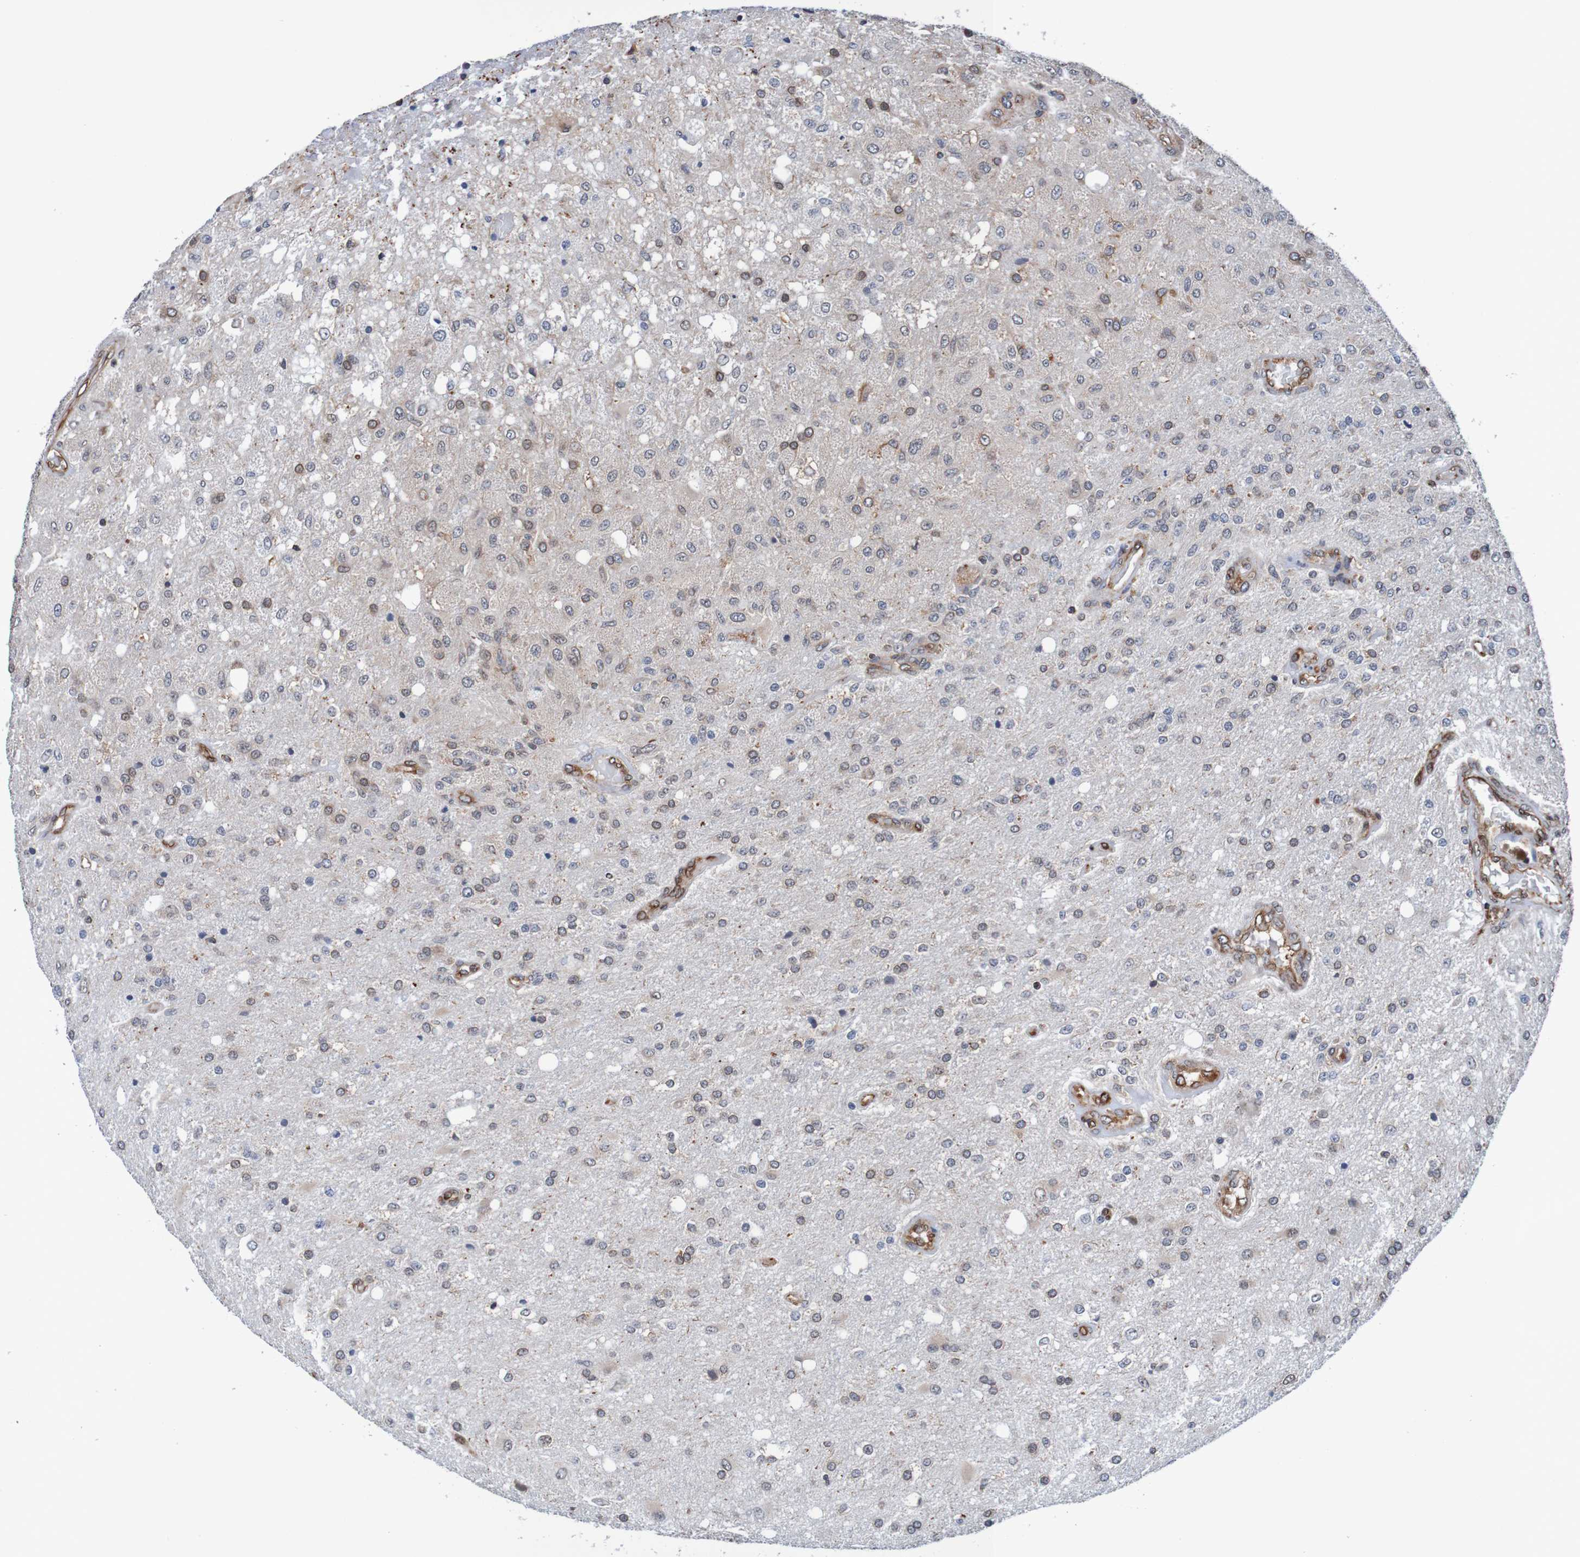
{"staining": {"intensity": "moderate", "quantity": "<25%", "location": "cytoplasmic/membranous,nuclear"}, "tissue": "glioma", "cell_type": "Tumor cells", "image_type": "cancer", "snomed": [{"axis": "morphology", "description": "Normal tissue, NOS"}, {"axis": "morphology", "description": "Glioma, malignant, High grade"}, {"axis": "topography", "description": "Cerebral cortex"}], "caption": "Protein expression by immunohistochemistry (IHC) displays moderate cytoplasmic/membranous and nuclear positivity in about <25% of tumor cells in glioma.", "gene": "TMEM109", "patient": {"sex": "male", "age": 77}}